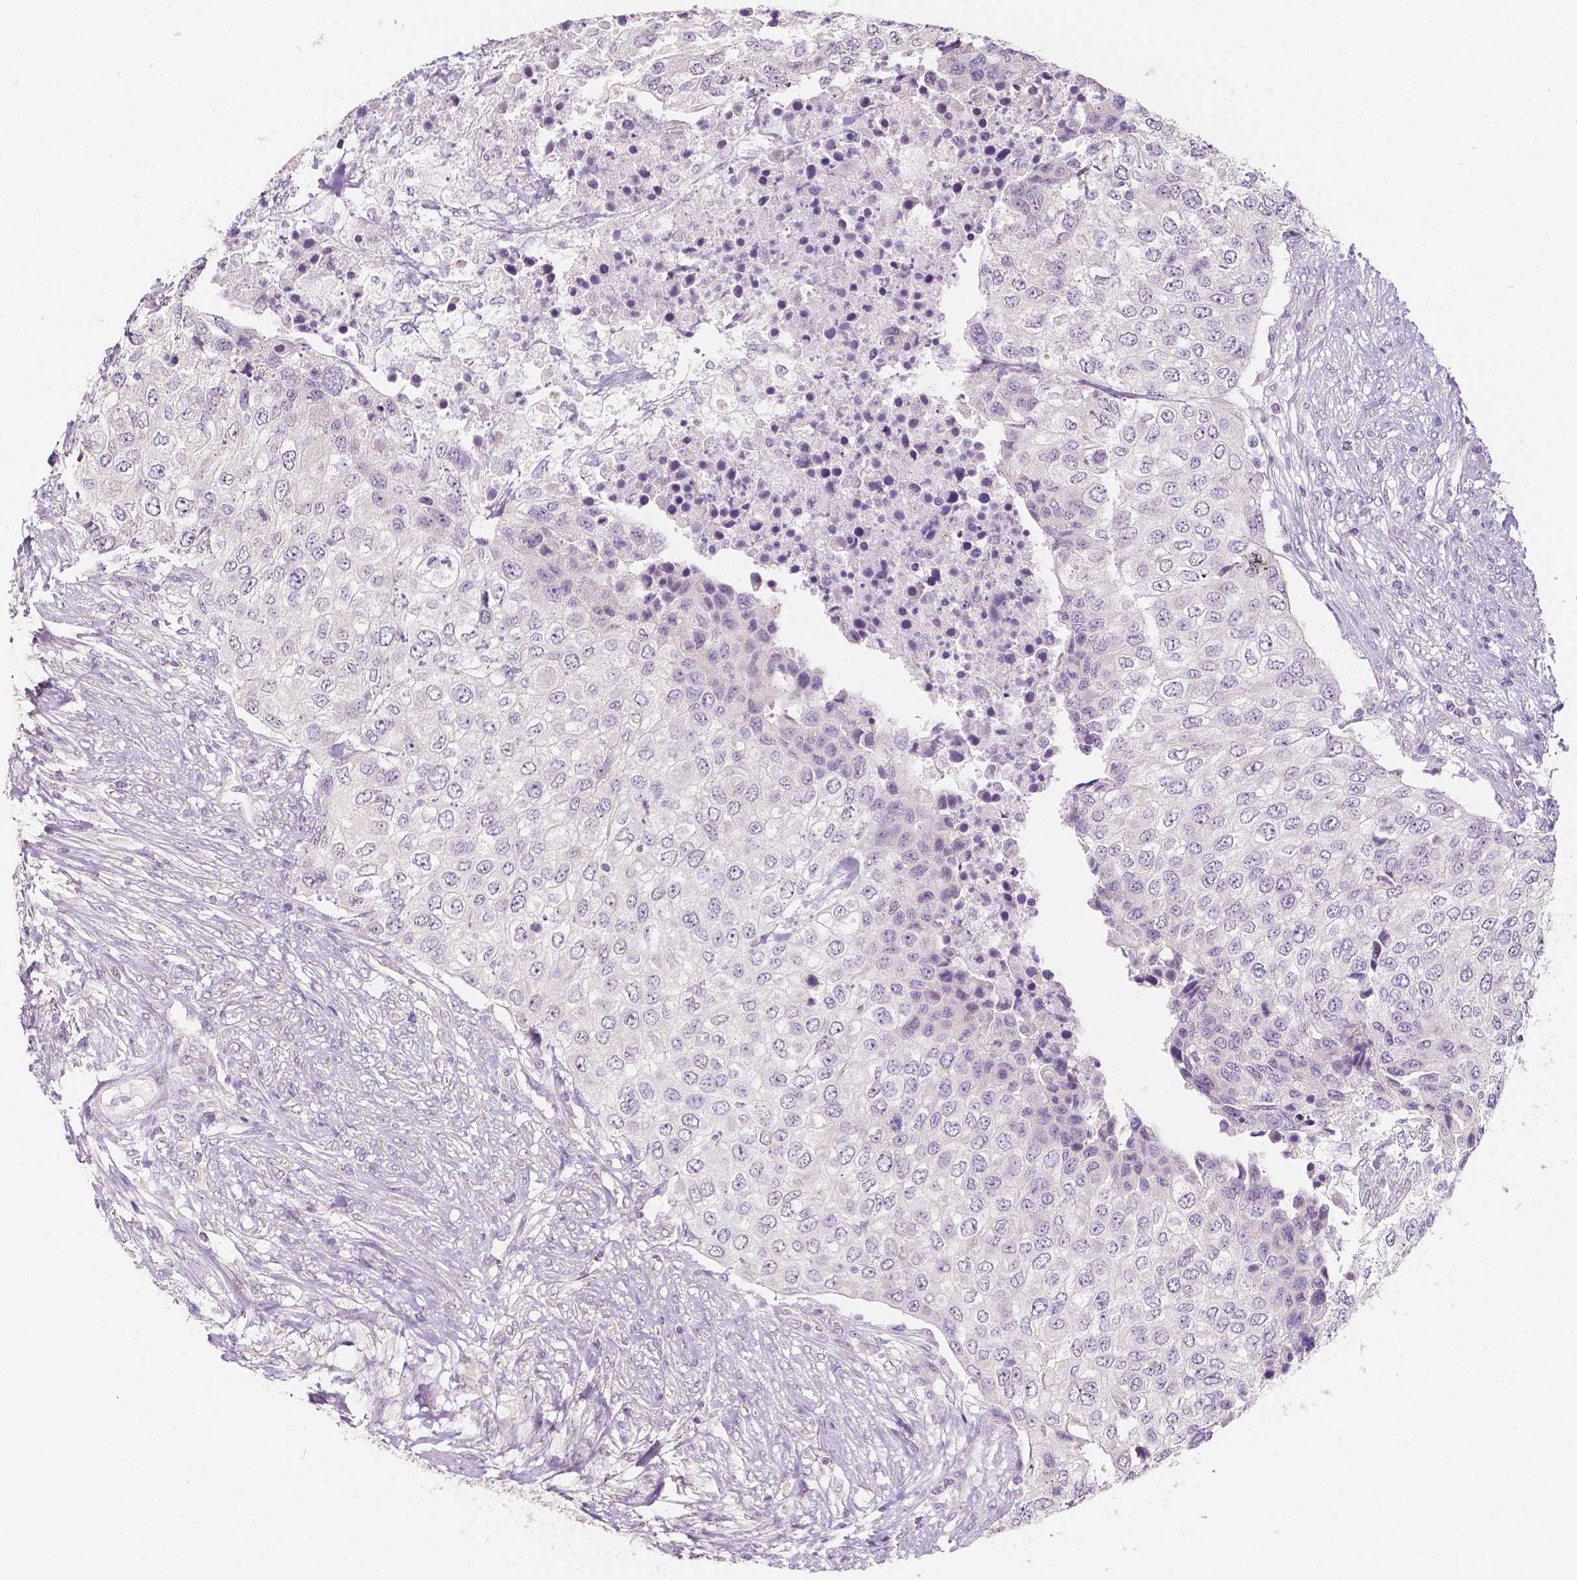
{"staining": {"intensity": "negative", "quantity": "none", "location": "none"}, "tissue": "urothelial cancer", "cell_type": "Tumor cells", "image_type": "cancer", "snomed": [{"axis": "morphology", "description": "Urothelial carcinoma, High grade"}, {"axis": "topography", "description": "Urinary bladder"}], "caption": "Immunohistochemistry (IHC) image of neoplastic tissue: high-grade urothelial carcinoma stained with DAB exhibits no significant protein staining in tumor cells. (Immunohistochemistry, brightfield microscopy, high magnification).", "gene": "C1orf167", "patient": {"sex": "female", "age": 78}}